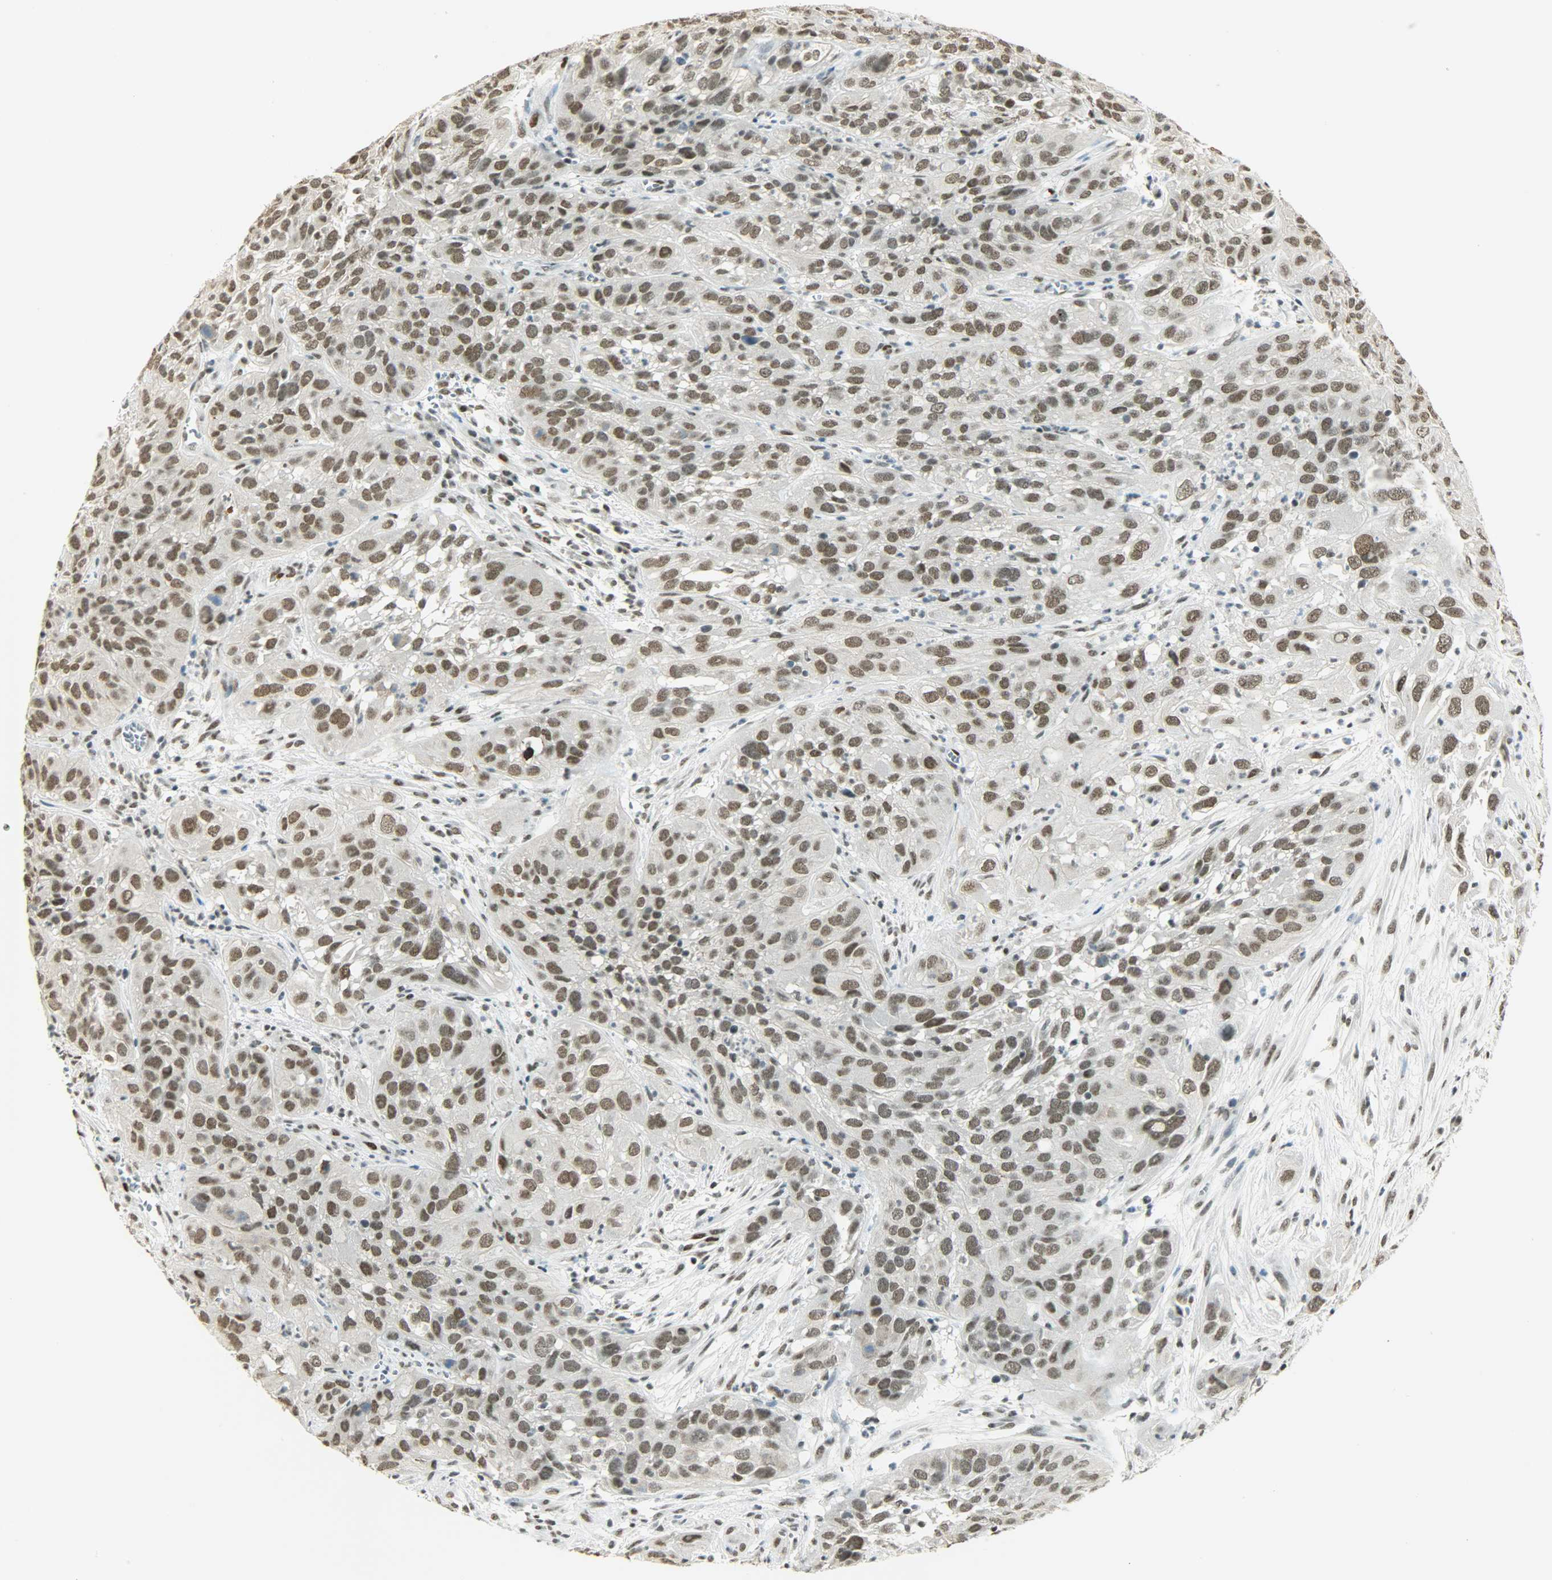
{"staining": {"intensity": "strong", "quantity": ">75%", "location": "nuclear"}, "tissue": "cervical cancer", "cell_type": "Tumor cells", "image_type": "cancer", "snomed": [{"axis": "morphology", "description": "Squamous cell carcinoma, NOS"}, {"axis": "topography", "description": "Cervix"}], "caption": "A brown stain shows strong nuclear staining of a protein in cervical squamous cell carcinoma tumor cells.", "gene": "MYEF2", "patient": {"sex": "female", "age": 32}}